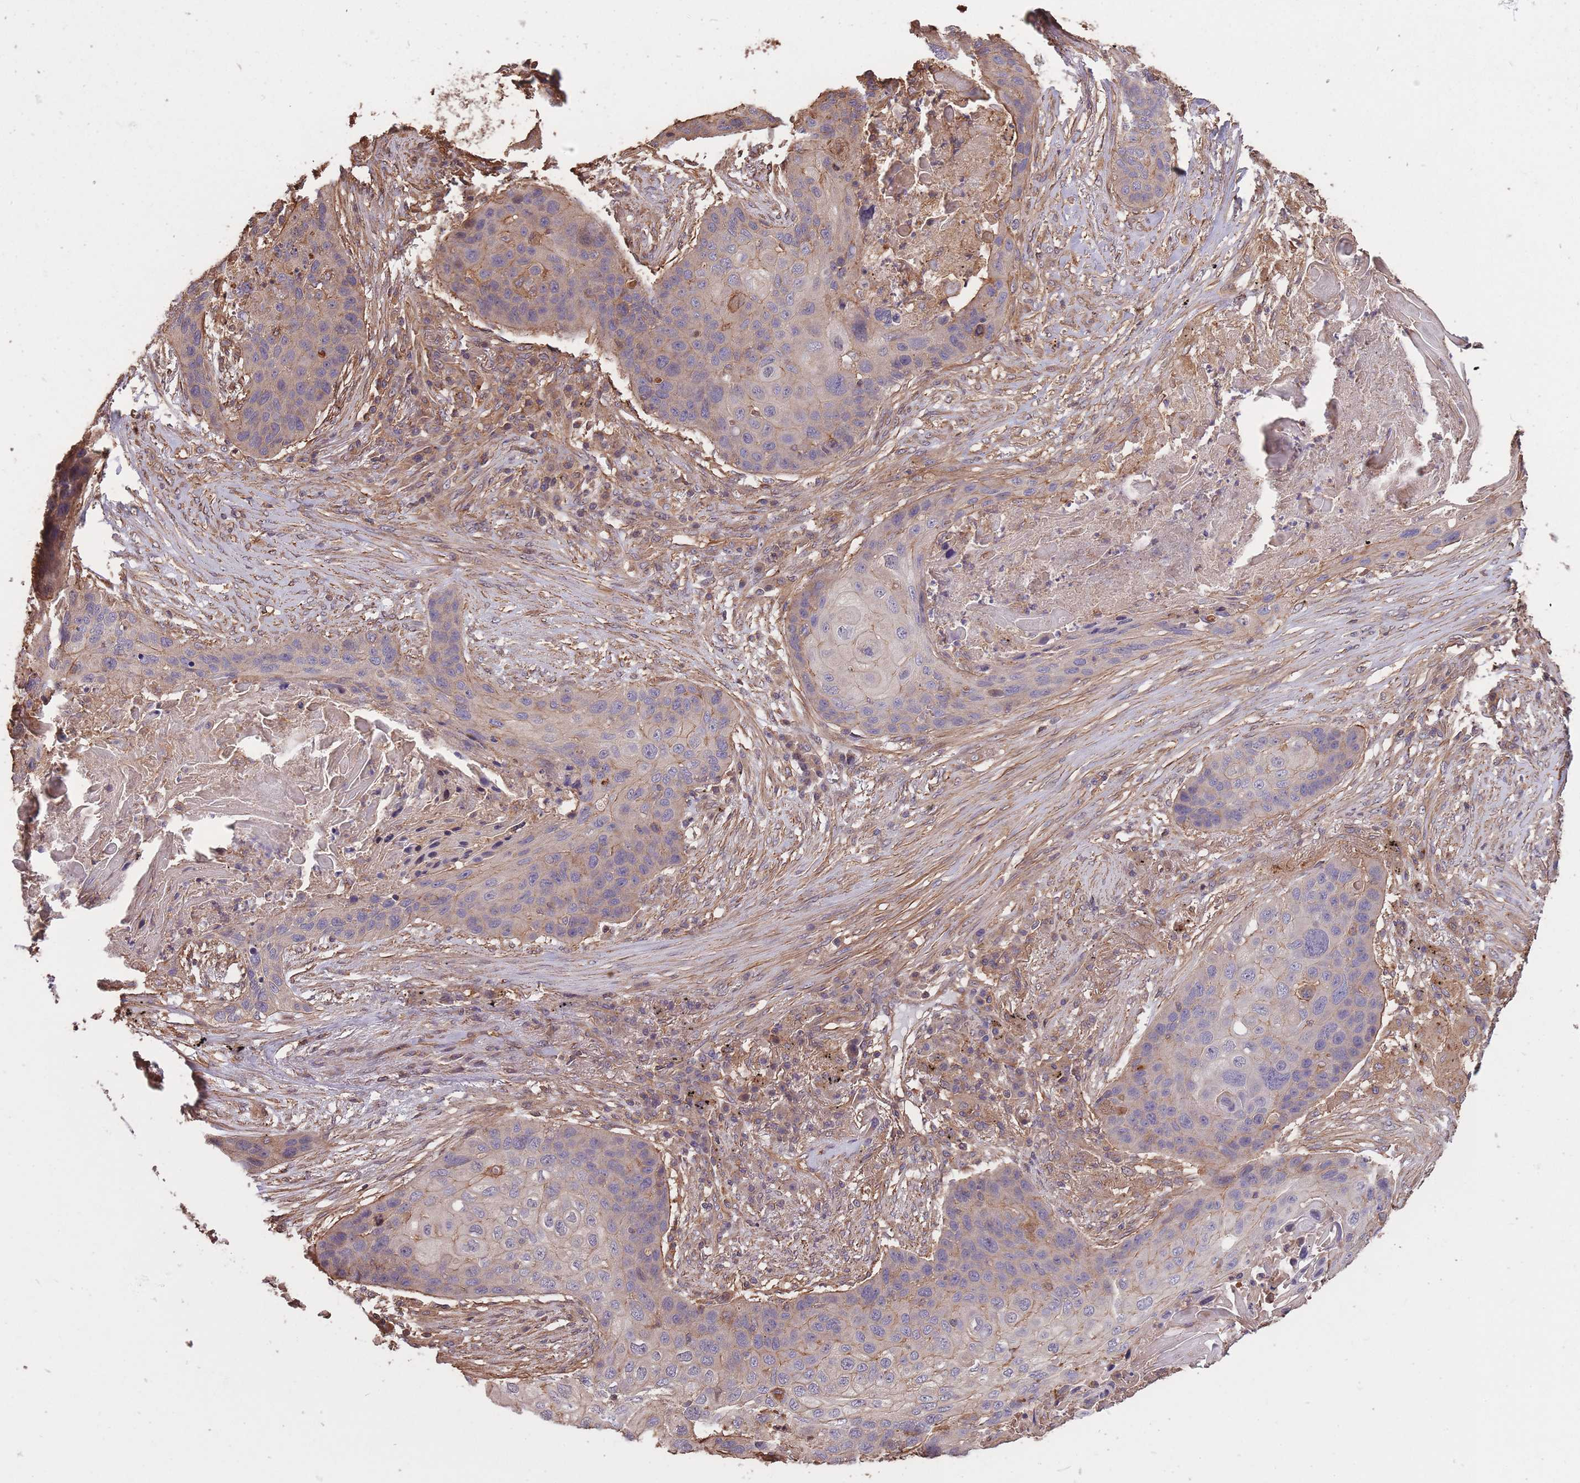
{"staining": {"intensity": "moderate", "quantity": "<25%", "location": "cytoplasmic/membranous"}, "tissue": "lung cancer", "cell_type": "Tumor cells", "image_type": "cancer", "snomed": [{"axis": "morphology", "description": "Squamous cell carcinoma, NOS"}, {"axis": "topography", "description": "Lung"}], "caption": "Immunohistochemical staining of human lung cancer (squamous cell carcinoma) demonstrates low levels of moderate cytoplasmic/membranous protein staining in approximately <25% of tumor cells.", "gene": "ARMH3", "patient": {"sex": "female", "age": 63}}